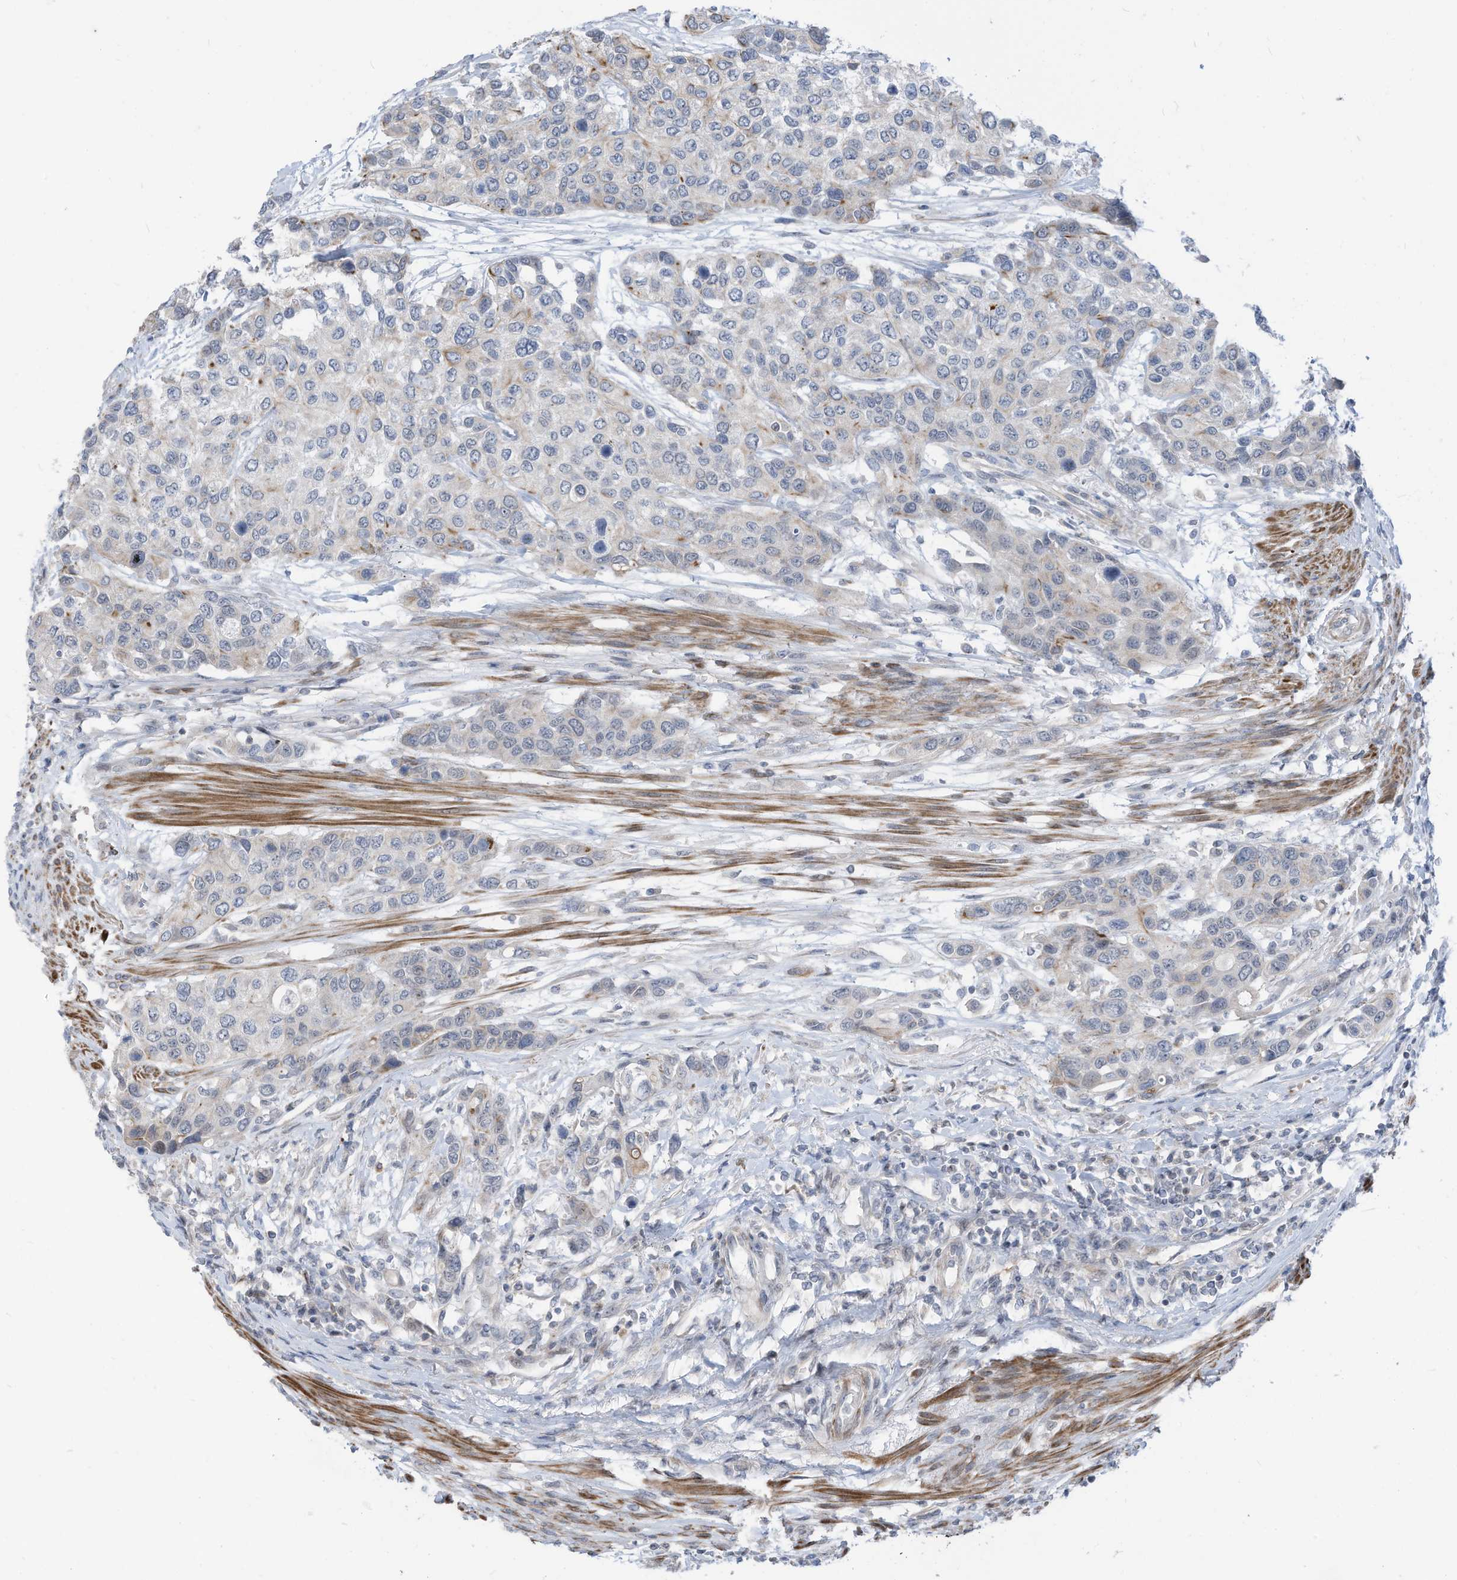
{"staining": {"intensity": "negative", "quantity": "none", "location": "none"}, "tissue": "urothelial cancer", "cell_type": "Tumor cells", "image_type": "cancer", "snomed": [{"axis": "morphology", "description": "Normal tissue, NOS"}, {"axis": "morphology", "description": "Urothelial carcinoma, High grade"}, {"axis": "topography", "description": "Vascular tissue"}, {"axis": "topography", "description": "Urinary bladder"}], "caption": "High power microscopy micrograph of an immunohistochemistry image of urothelial cancer, revealing no significant expression in tumor cells. (Immunohistochemistry (ihc), brightfield microscopy, high magnification).", "gene": "GPATCH3", "patient": {"sex": "female", "age": 56}}